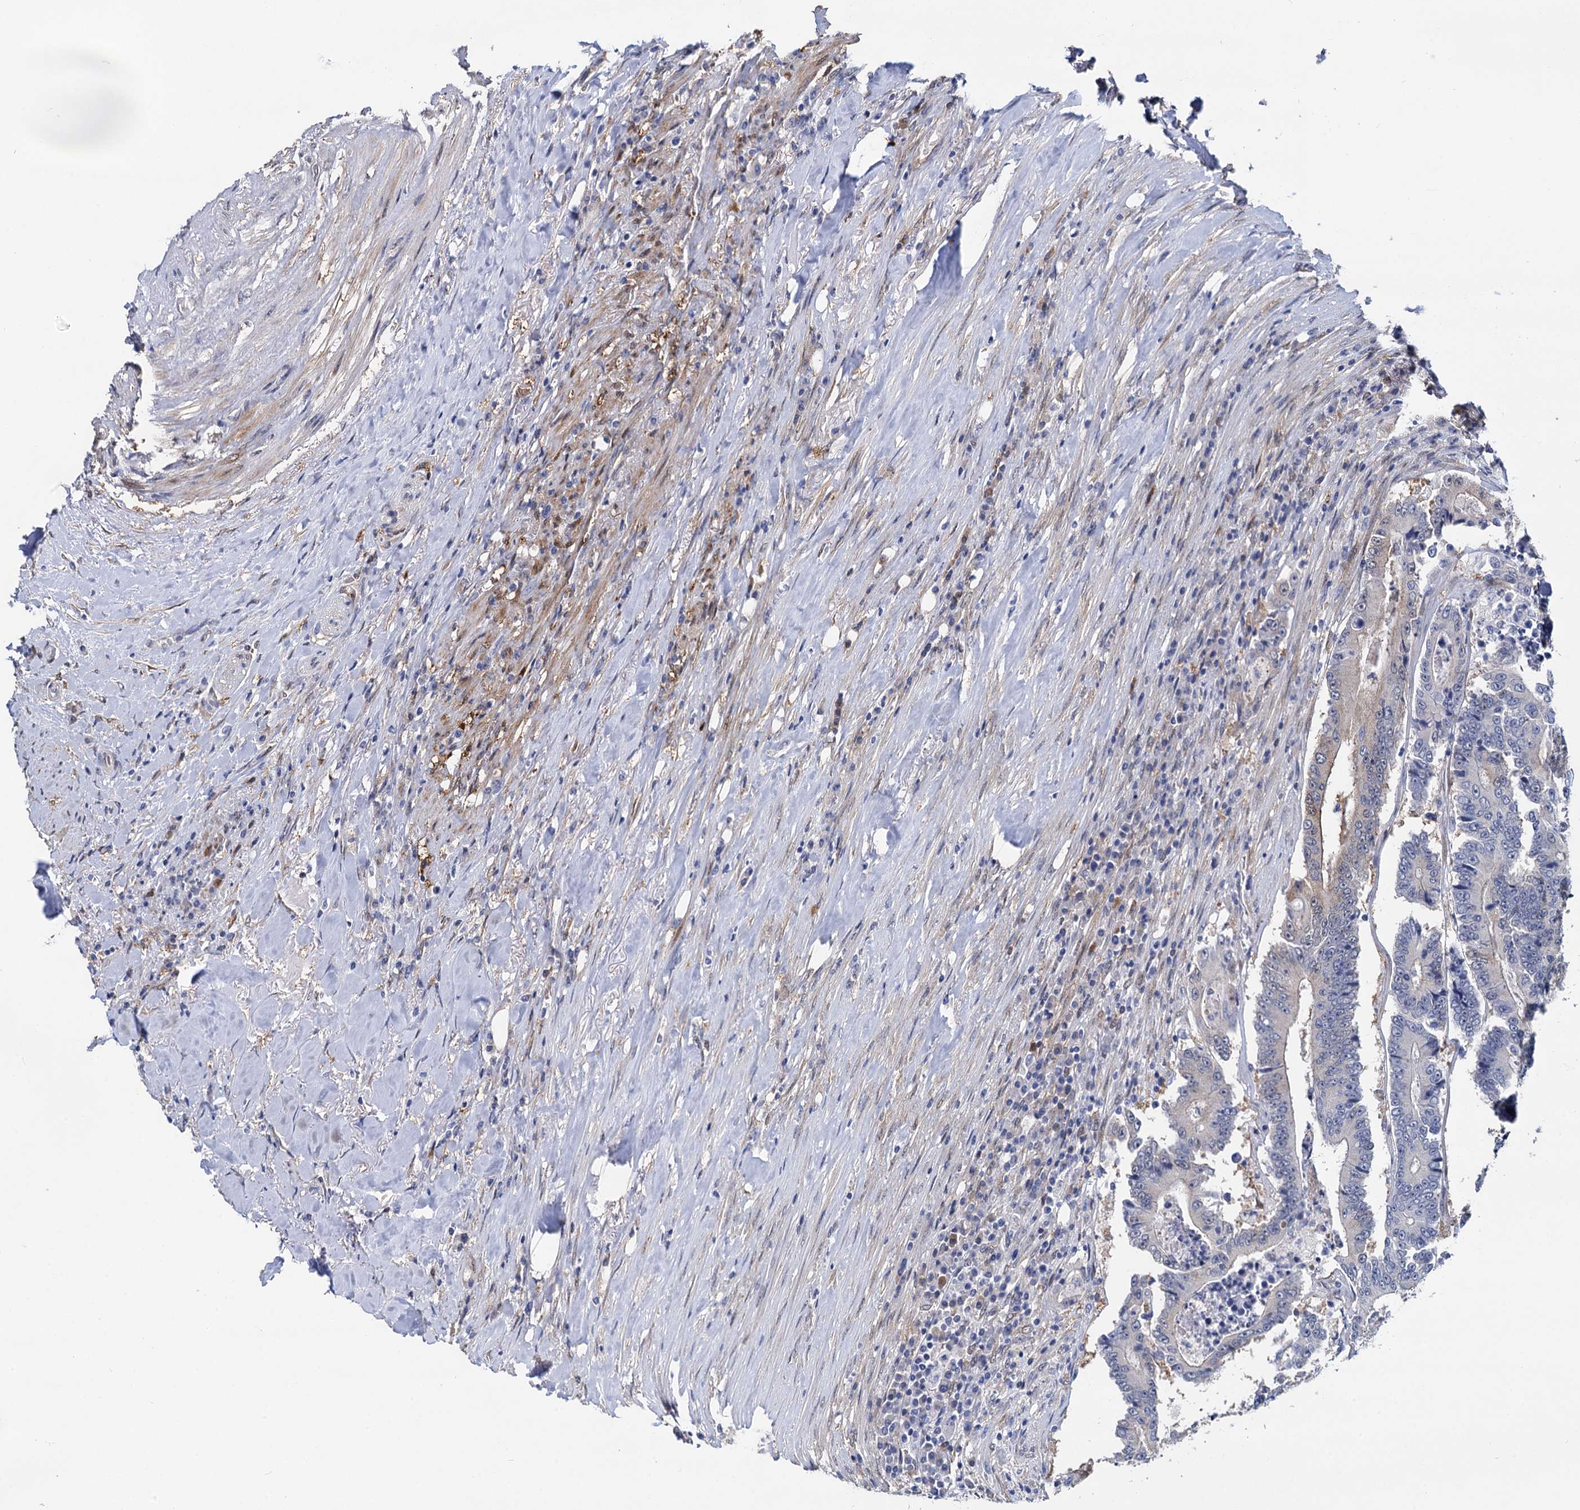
{"staining": {"intensity": "weak", "quantity": "<25%", "location": "cytoplasmic/membranous"}, "tissue": "colorectal cancer", "cell_type": "Tumor cells", "image_type": "cancer", "snomed": [{"axis": "morphology", "description": "Adenocarcinoma, NOS"}, {"axis": "topography", "description": "Colon"}], "caption": "IHC image of neoplastic tissue: adenocarcinoma (colorectal) stained with DAB (3,3'-diaminobenzidine) exhibits no significant protein staining in tumor cells. (Brightfield microscopy of DAB (3,3'-diaminobenzidine) immunohistochemistry (IHC) at high magnification).", "gene": "GSTM3", "patient": {"sex": "male", "age": 83}}